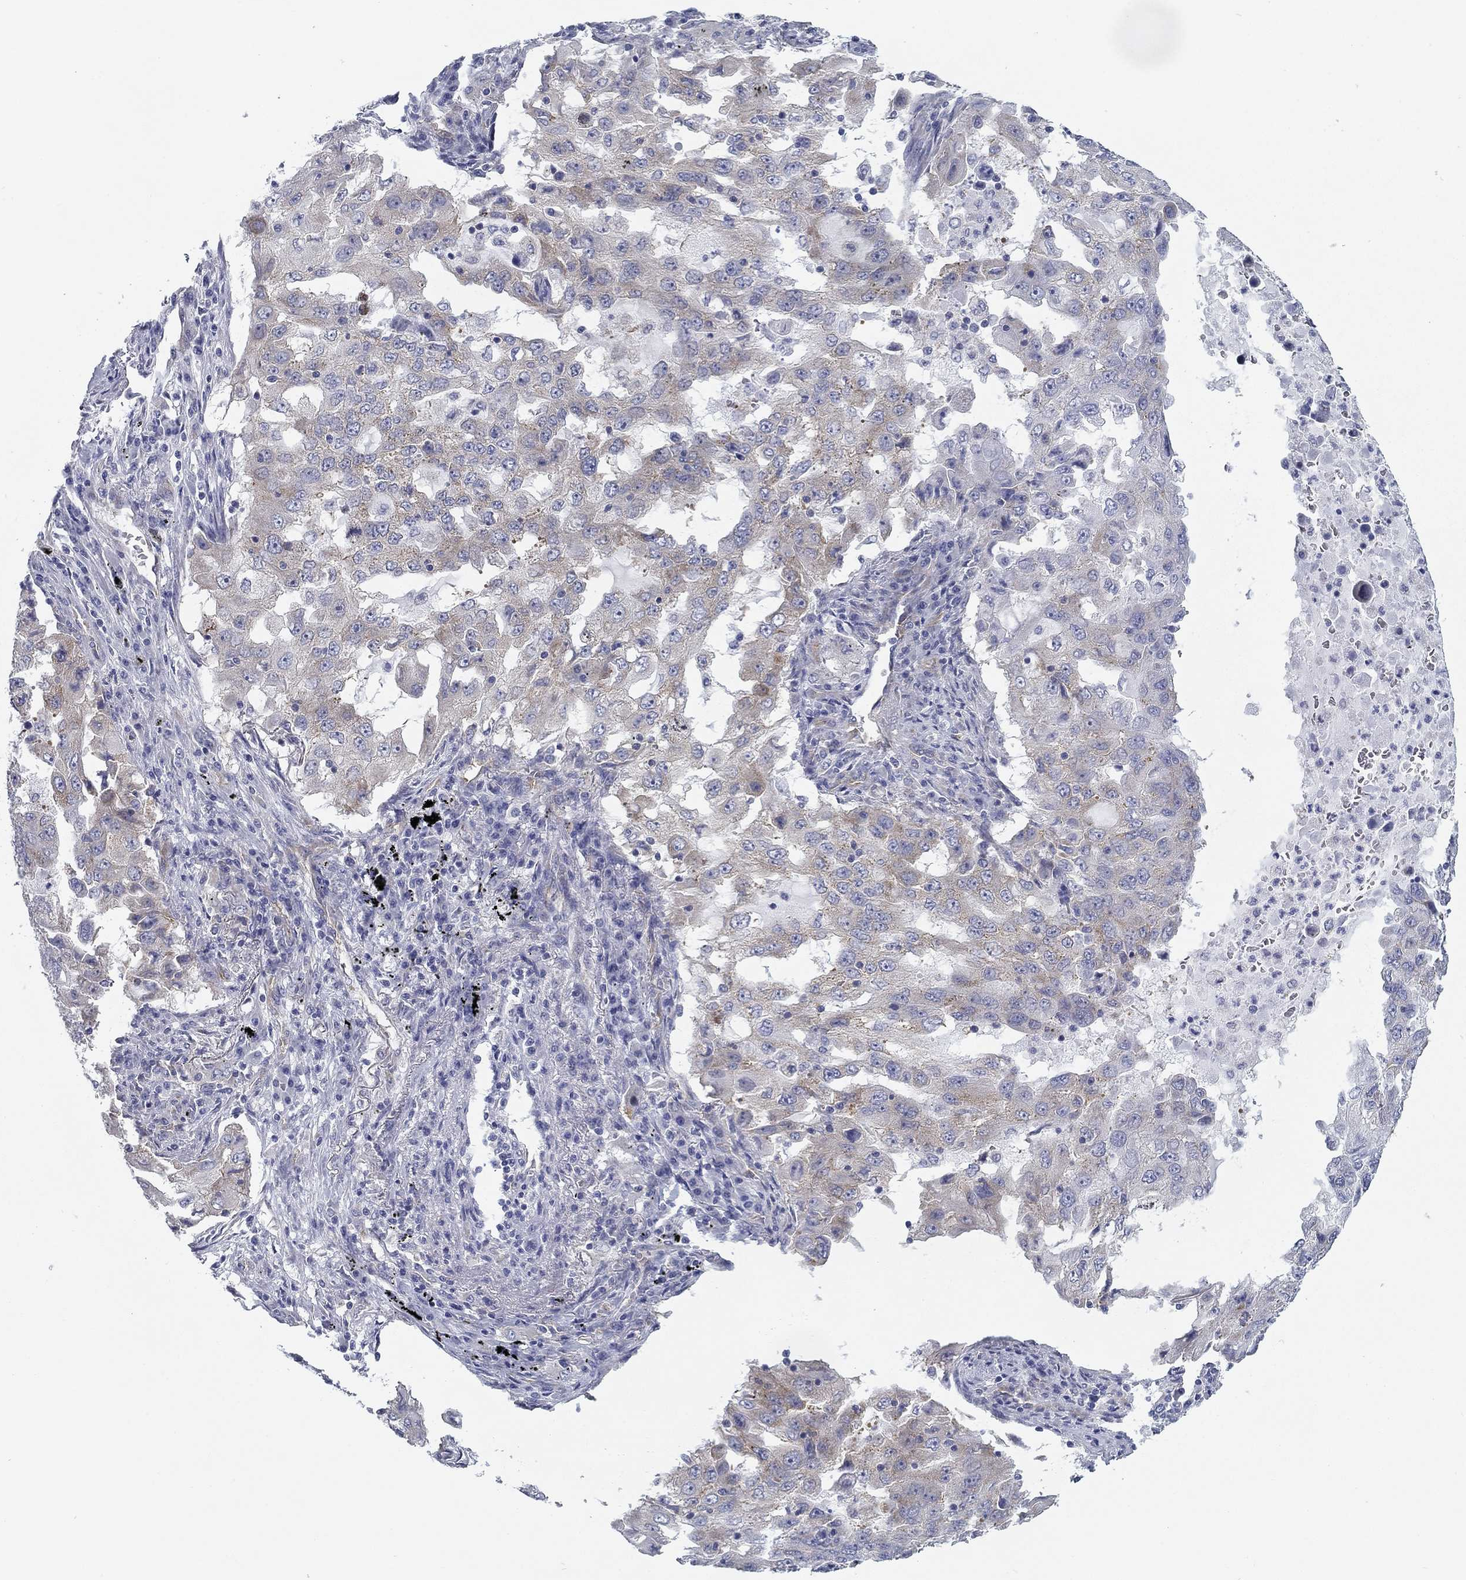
{"staining": {"intensity": "weak", "quantity": "<25%", "location": "cytoplasmic/membranous"}, "tissue": "lung cancer", "cell_type": "Tumor cells", "image_type": "cancer", "snomed": [{"axis": "morphology", "description": "Adenocarcinoma, NOS"}, {"axis": "topography", "description": "Lung"}], "caption": "Immunohistochemistry (IHC) image of human adenocarcinoma (lung) stained for a protein (brown), which displays no positivity in tumor cells. (Immunohistochemistry, brightfield microscopy, high magnification).", "gene": "FXR1", "patient": {"sex": "female", "age": 61}}